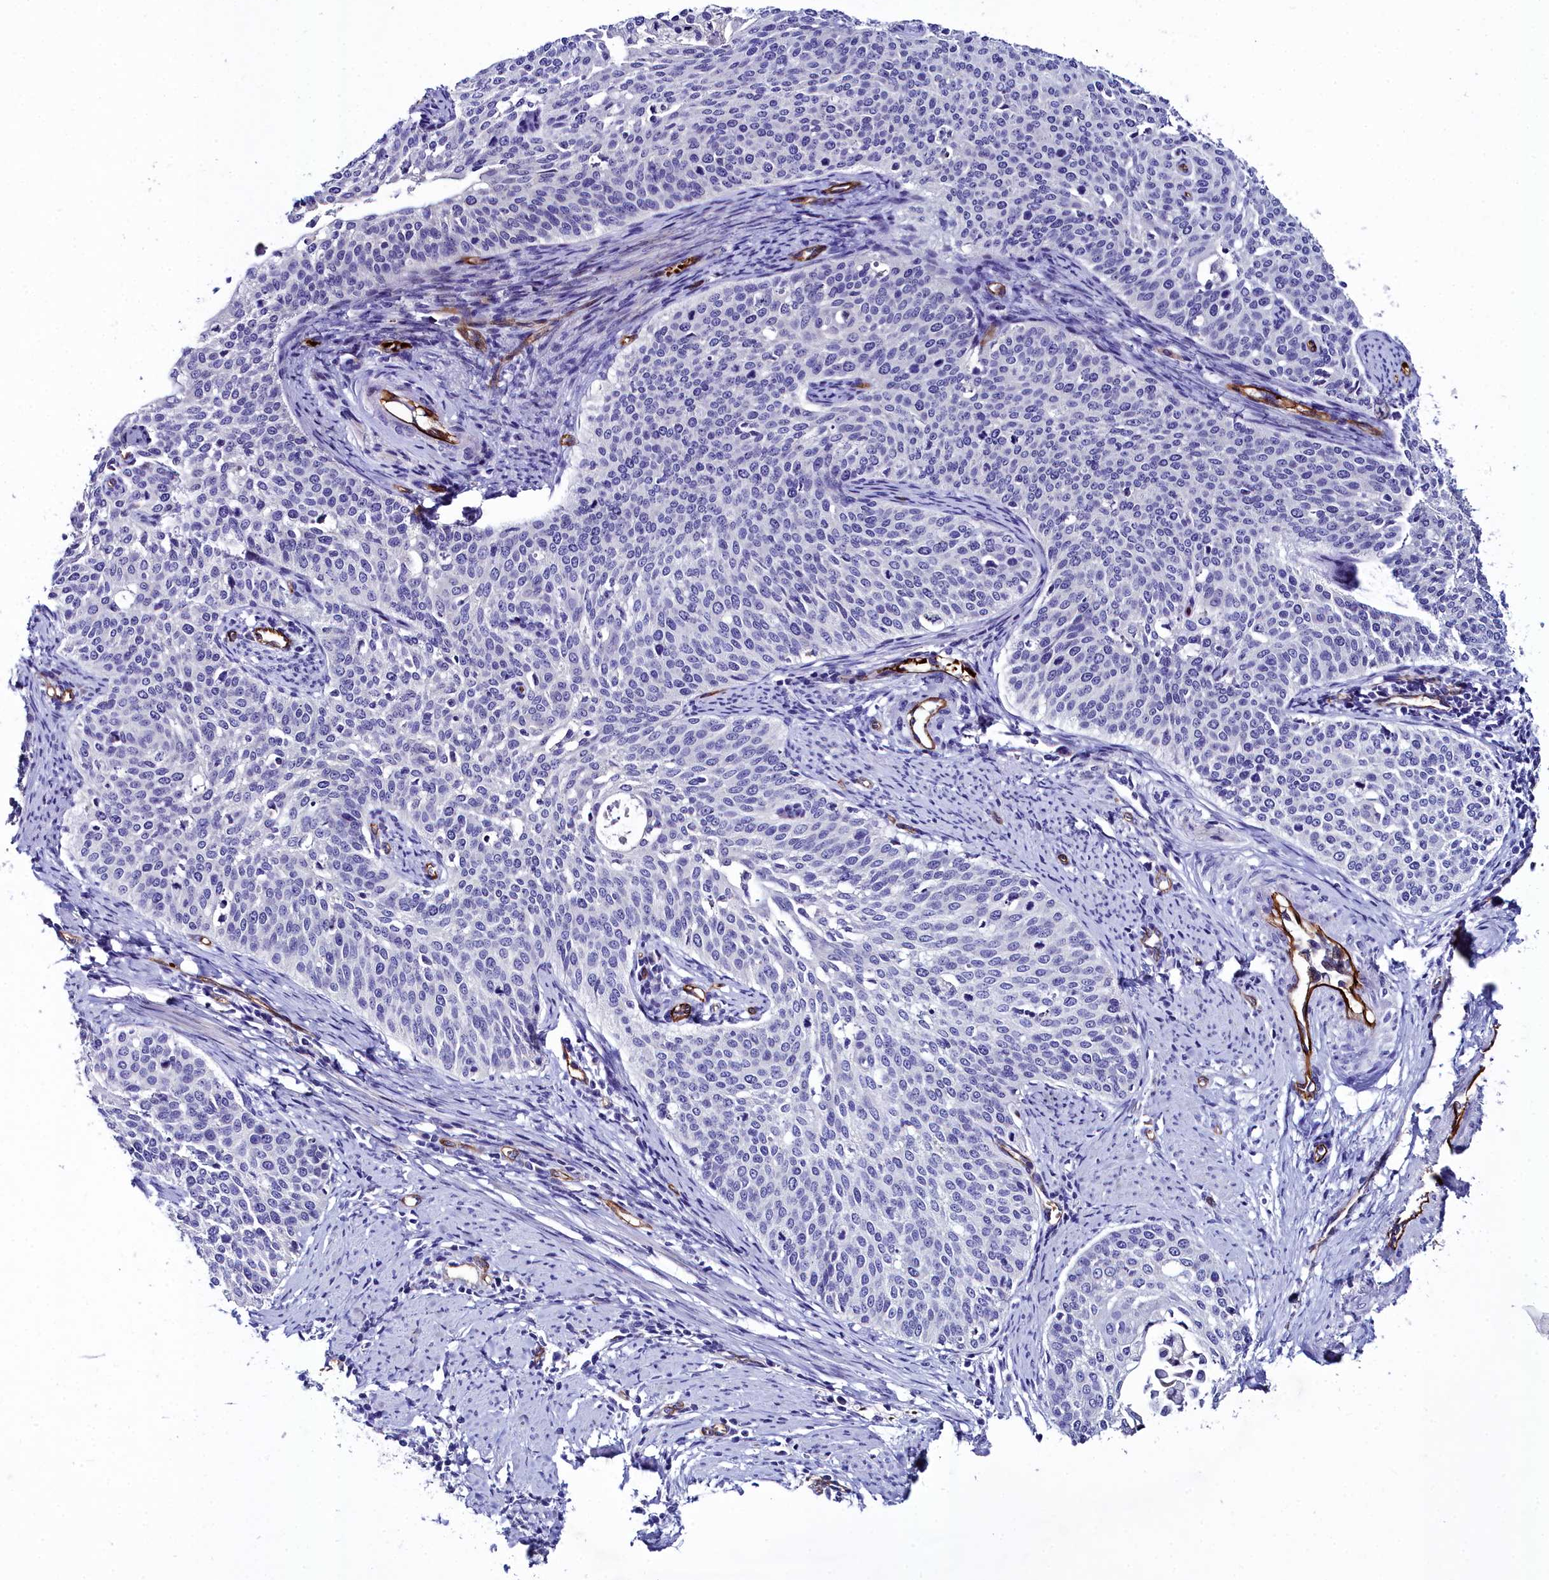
{"staining": {"intensity": "negative", "quantity": "none", "location": "none"}, "tissue": "cervical cancer", "cell_type": "Tumor cells", "image_type": "cancer", "snomed": [{"axis": "morphology", "description": "Squamous cell carcinoma, NOS"}, {"axis": "topography", "description": "Cervix"}], "caption": "This is an IHC micrograph of cervical cancer. There is no staining in tumor cells.", "gene": "CYP4F11", "patient": {"sex": "female", "age": 44}}